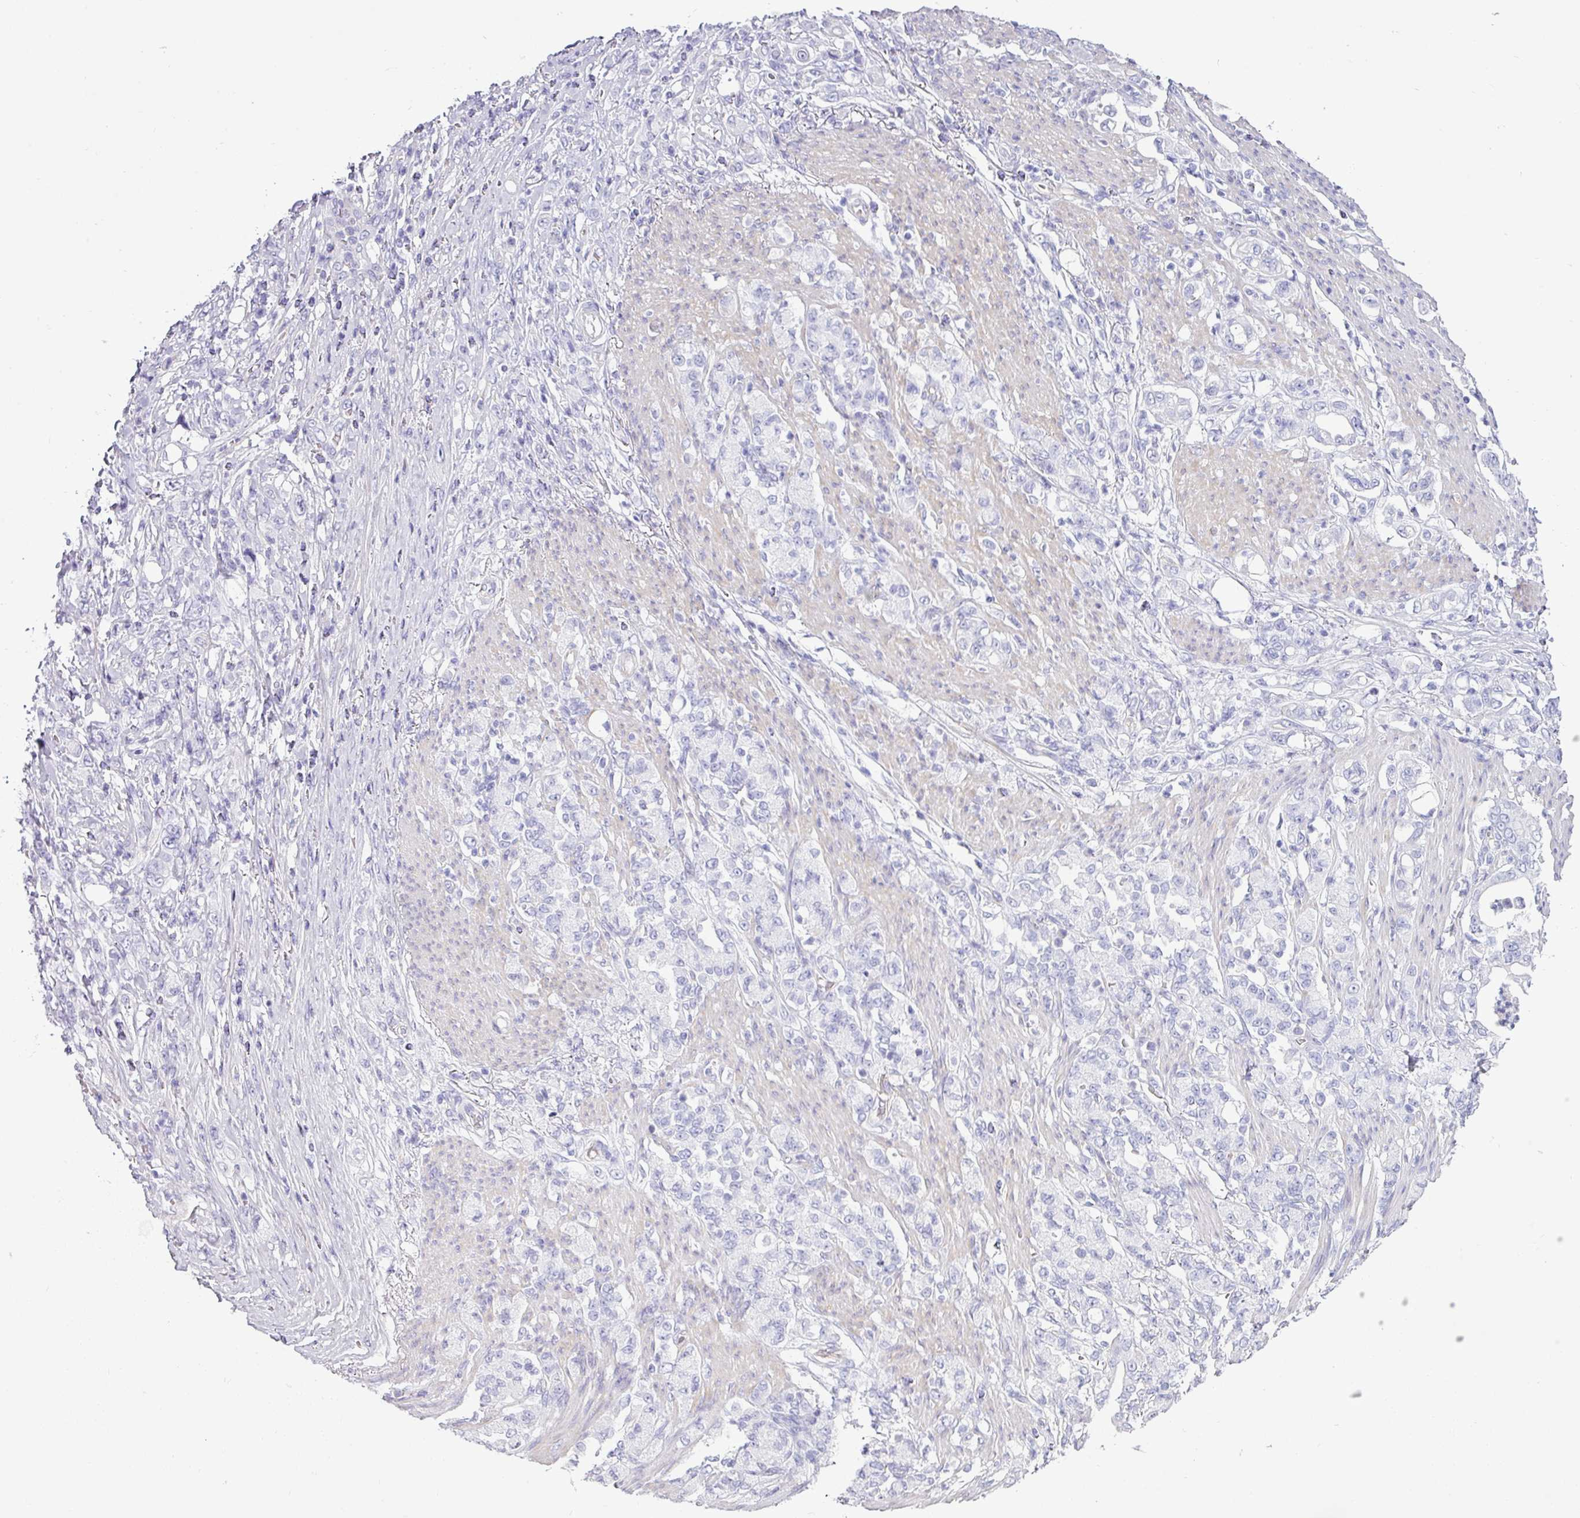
{"staining": {"intensity": "negative", "quantity": "none", "location": "none"}, "tissue": "stomach cancer", "cell_type": "Tumor cells", "image_type": "cancer", "snomed": [{"axis": "morphology", "description": "Normal tissue, NOS"}, {"axis": "morphology", "description": "Adenocarcinoma, NOS"}, {"axis": "topography", "description": "Stomach"}], "caption": "DAB (3,3'-diaminobenzidine) immunohistochemical staining of stomach adenocarcinoma reveals no significant staining in tumor cells.", "gene": "VCX2", "patient": {"sex": "female", "age": 79}}